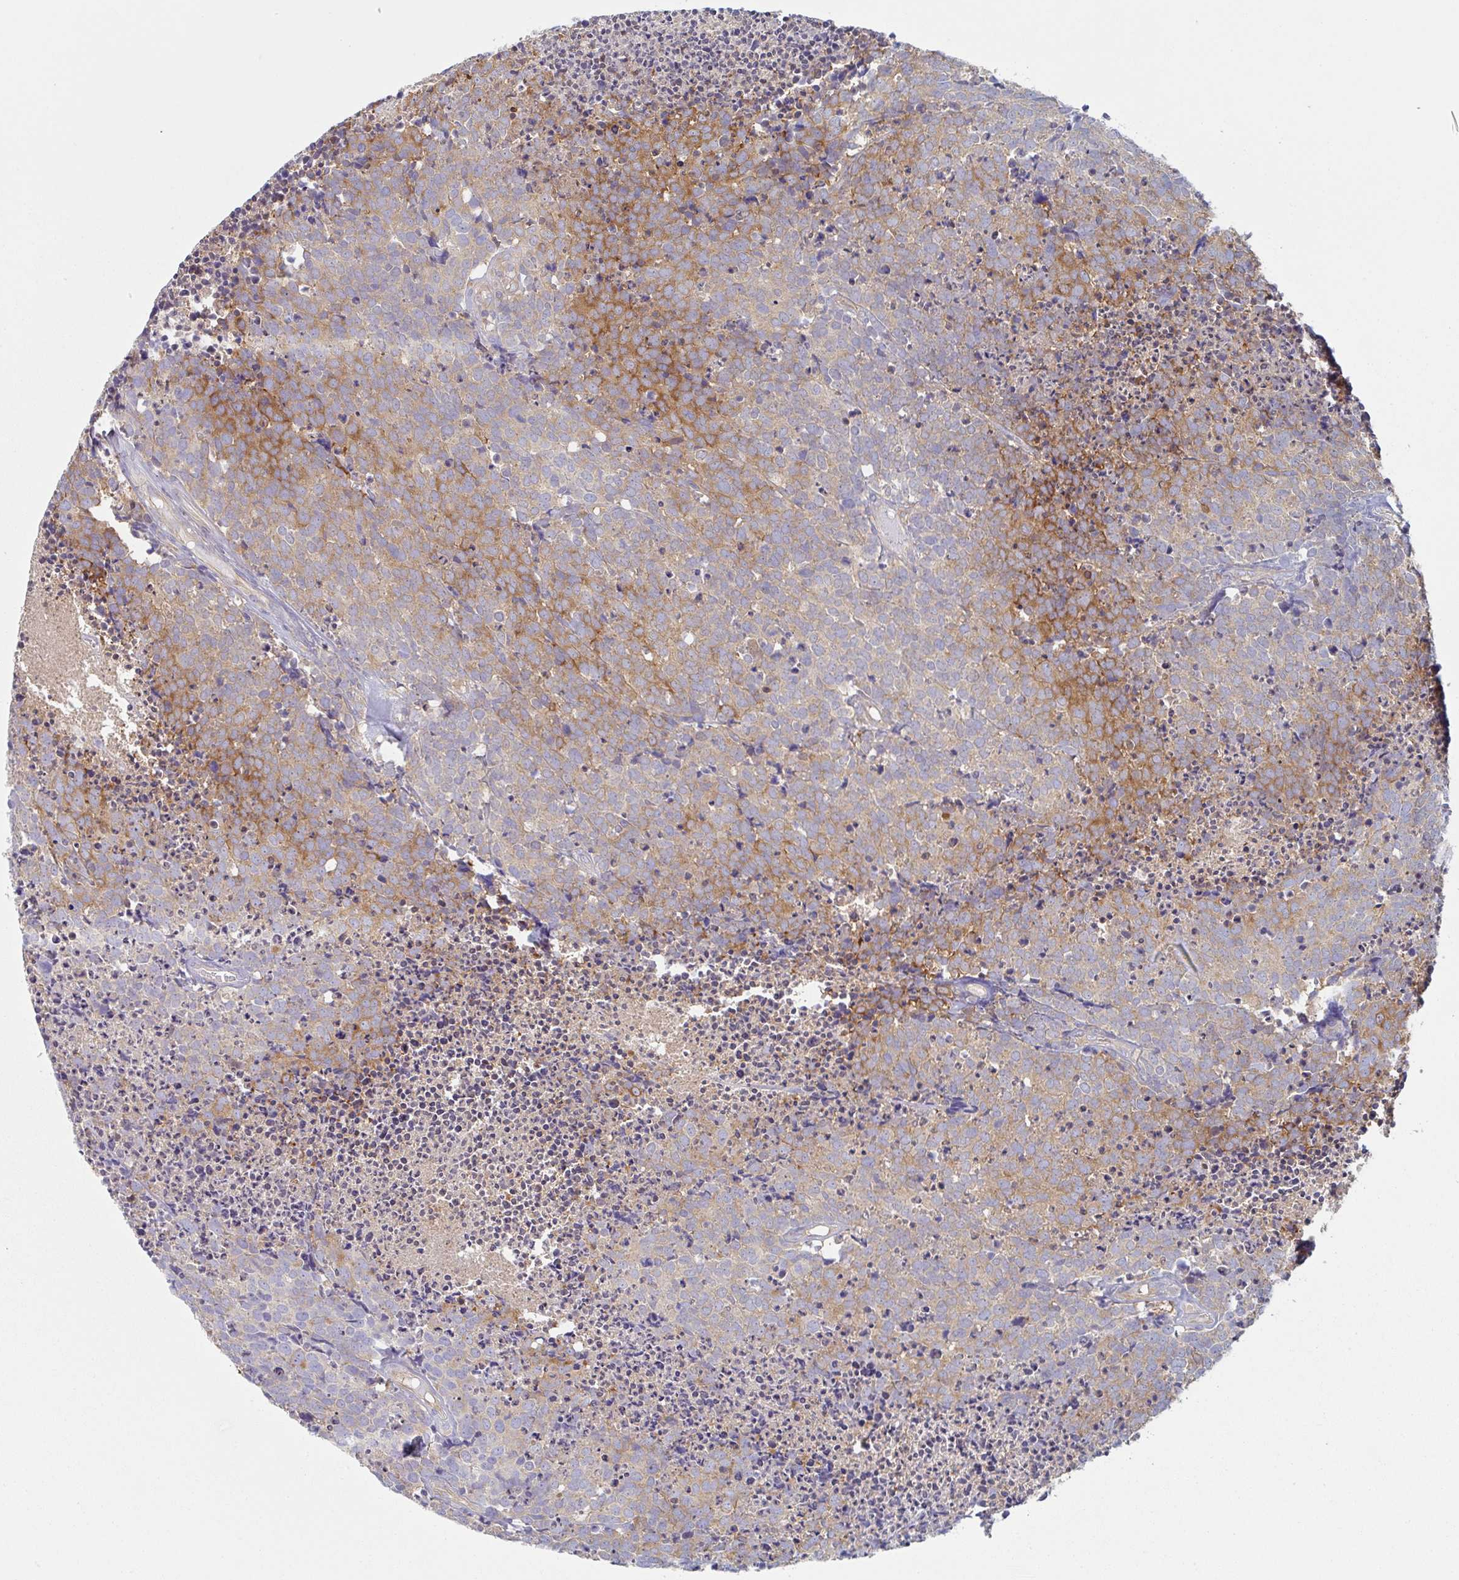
{"staining": {"intensity": "moderate", "quantity": "<25%", "location": "cytoplasmic/membranous"}, "tissue": "carcinoid", "cell_type": "Tumor cells", "image_type": "cancer", "snomed": [{"axis": "morphology", "description": "Carcinoid, malignant, NOS"}, {"axis": "topography", "description": "Skin"}], "caption": "Immunohistochemical staining of carcinoid exhibits low levels of moderate cytoplasmic/membranous staining in about <25% of tumor cells. (IHC, brightfield microscopy, high magnification).", "gene": "AMPD2", "patient": {"sex": "female", "age": 79}}